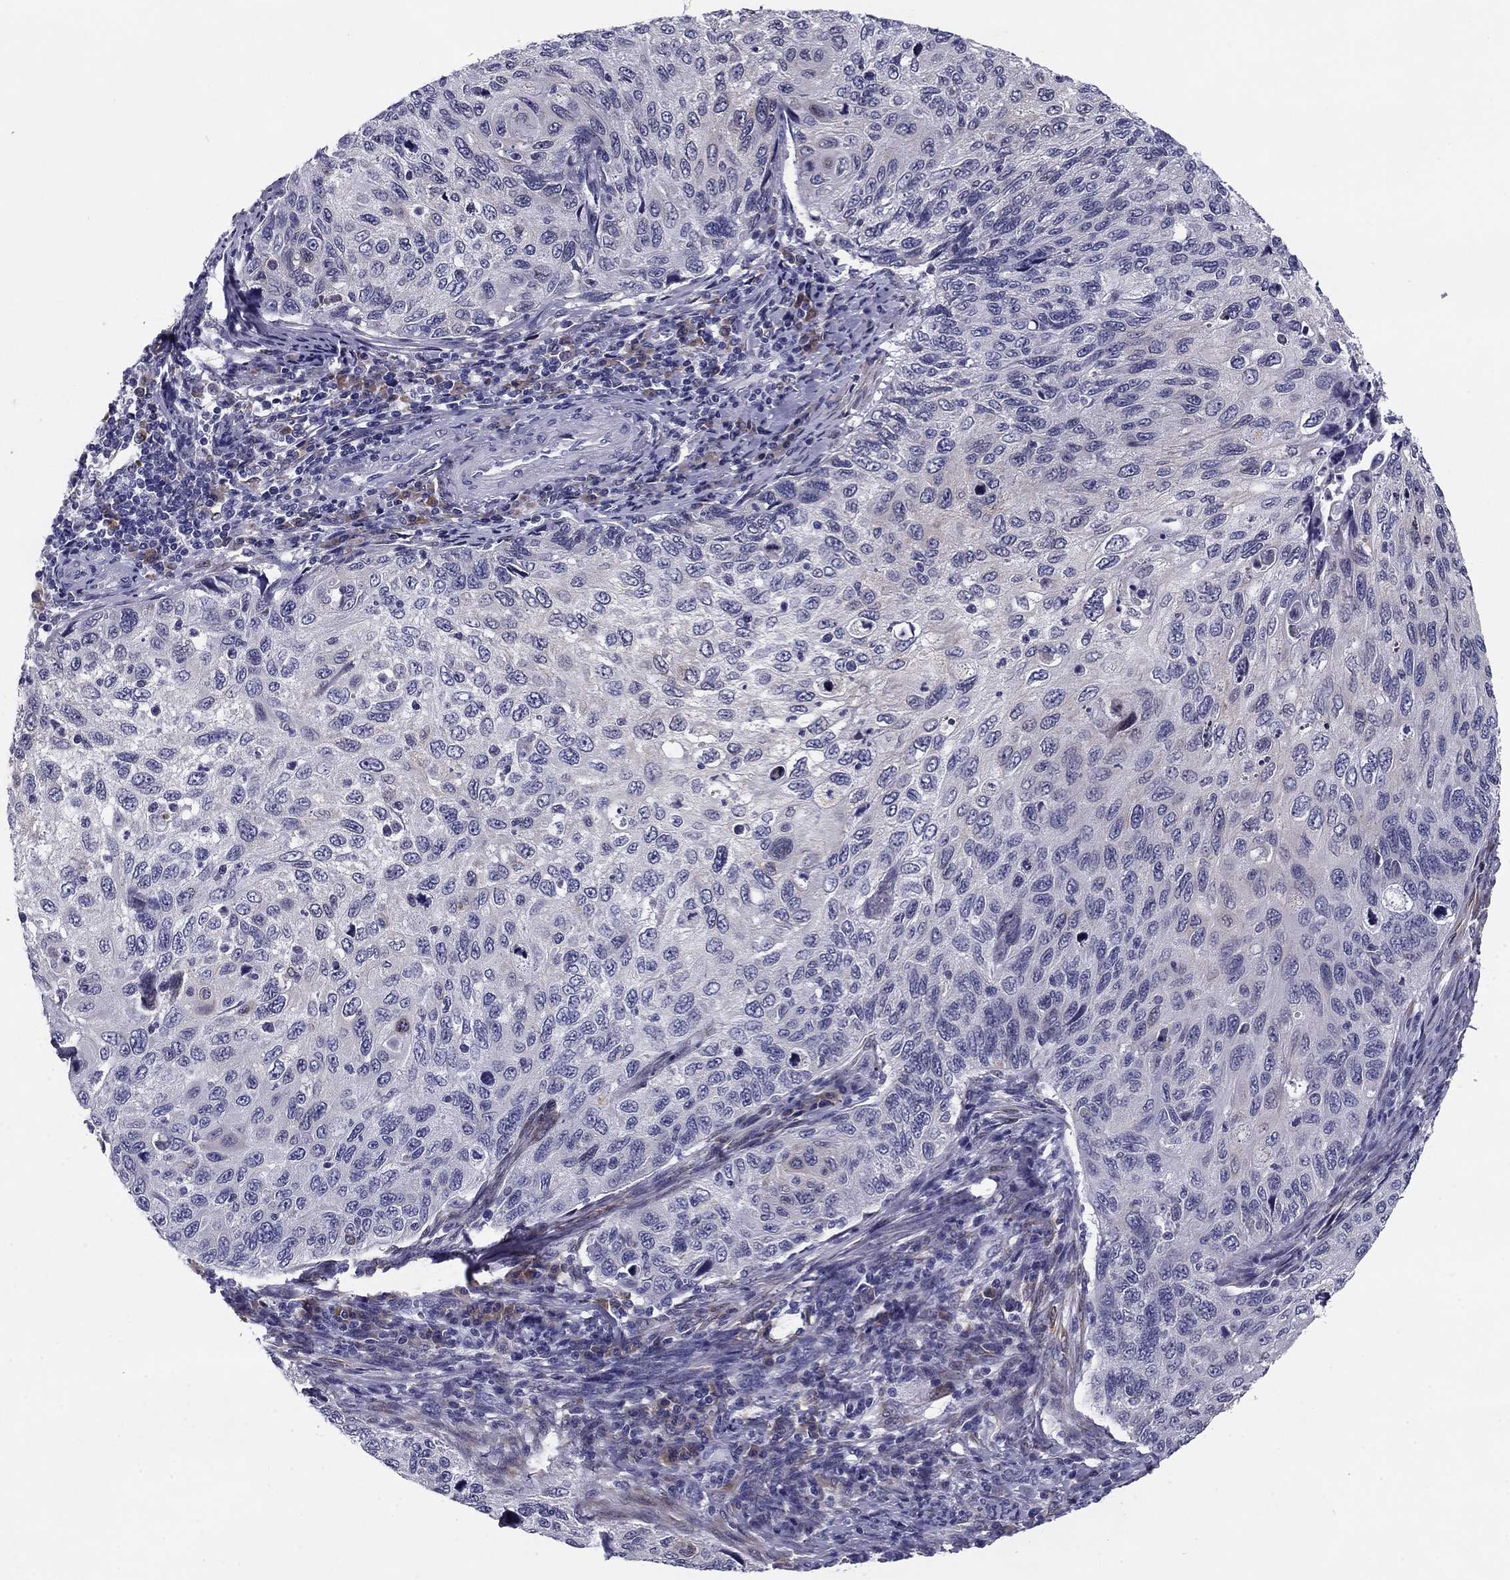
{"staining": {"intensity": "negative", "quantity": "none", "location": "none"}, "tissue": "cervical cancer", "cell_type": "Tumor cells", "image_type": "cancer", "snomed": [{"axis": "morphology", "description": "Squamous cell carcinoma, NOS"}, {"axis": "topography", "description": "Cervix"}], "caption": "Cervical cancer (squamous cell carcinoma) was stained to show a protein in brown. There is no significant staining in tumor cells.", "gene": "TMED3", "patient": {"sex": "female", "age": 70}}